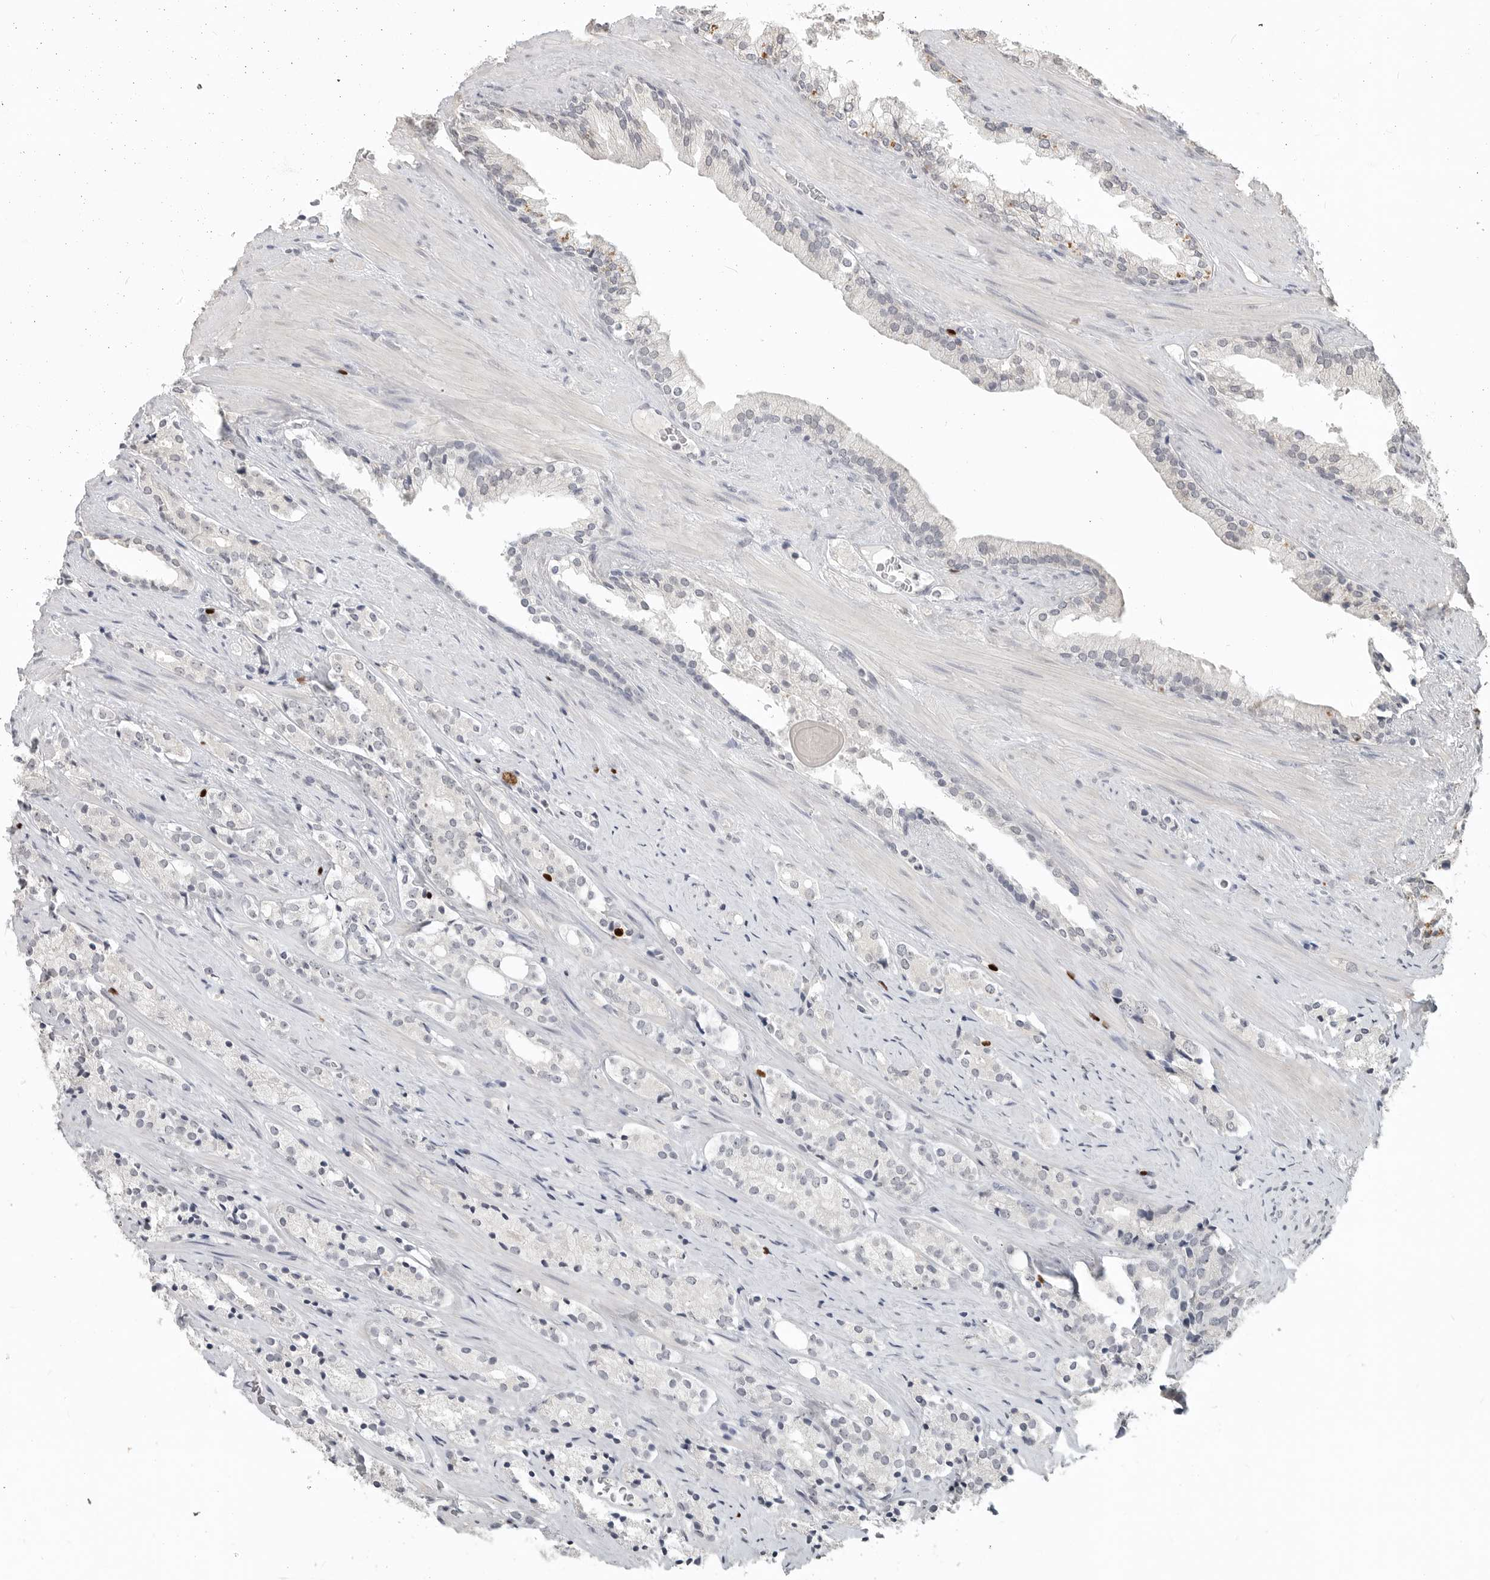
{"staining": {"intensity": "negative", "quantity": "none", "location": "none"}, "tissue": "prostate cancer", "cell_type": "Tumor cells", "image_type": "cancer", "snomed": [{"axis": "morphology", "description": "Adenocarcinoma, High grade"}, {"axis": "topography", "description": "Prostate"}], "caption": "A histopathology image of human high-grade adenocarcinoma (prostate) is negative for staining in tumor cells. (DAB (3,3'-diaminobenzidine) immunohistochemistry (IHC) visualized using brightfield microscopy, high magnification).", "gene": "FOXP3", "patient": {"sex": "male", "age": 71}}